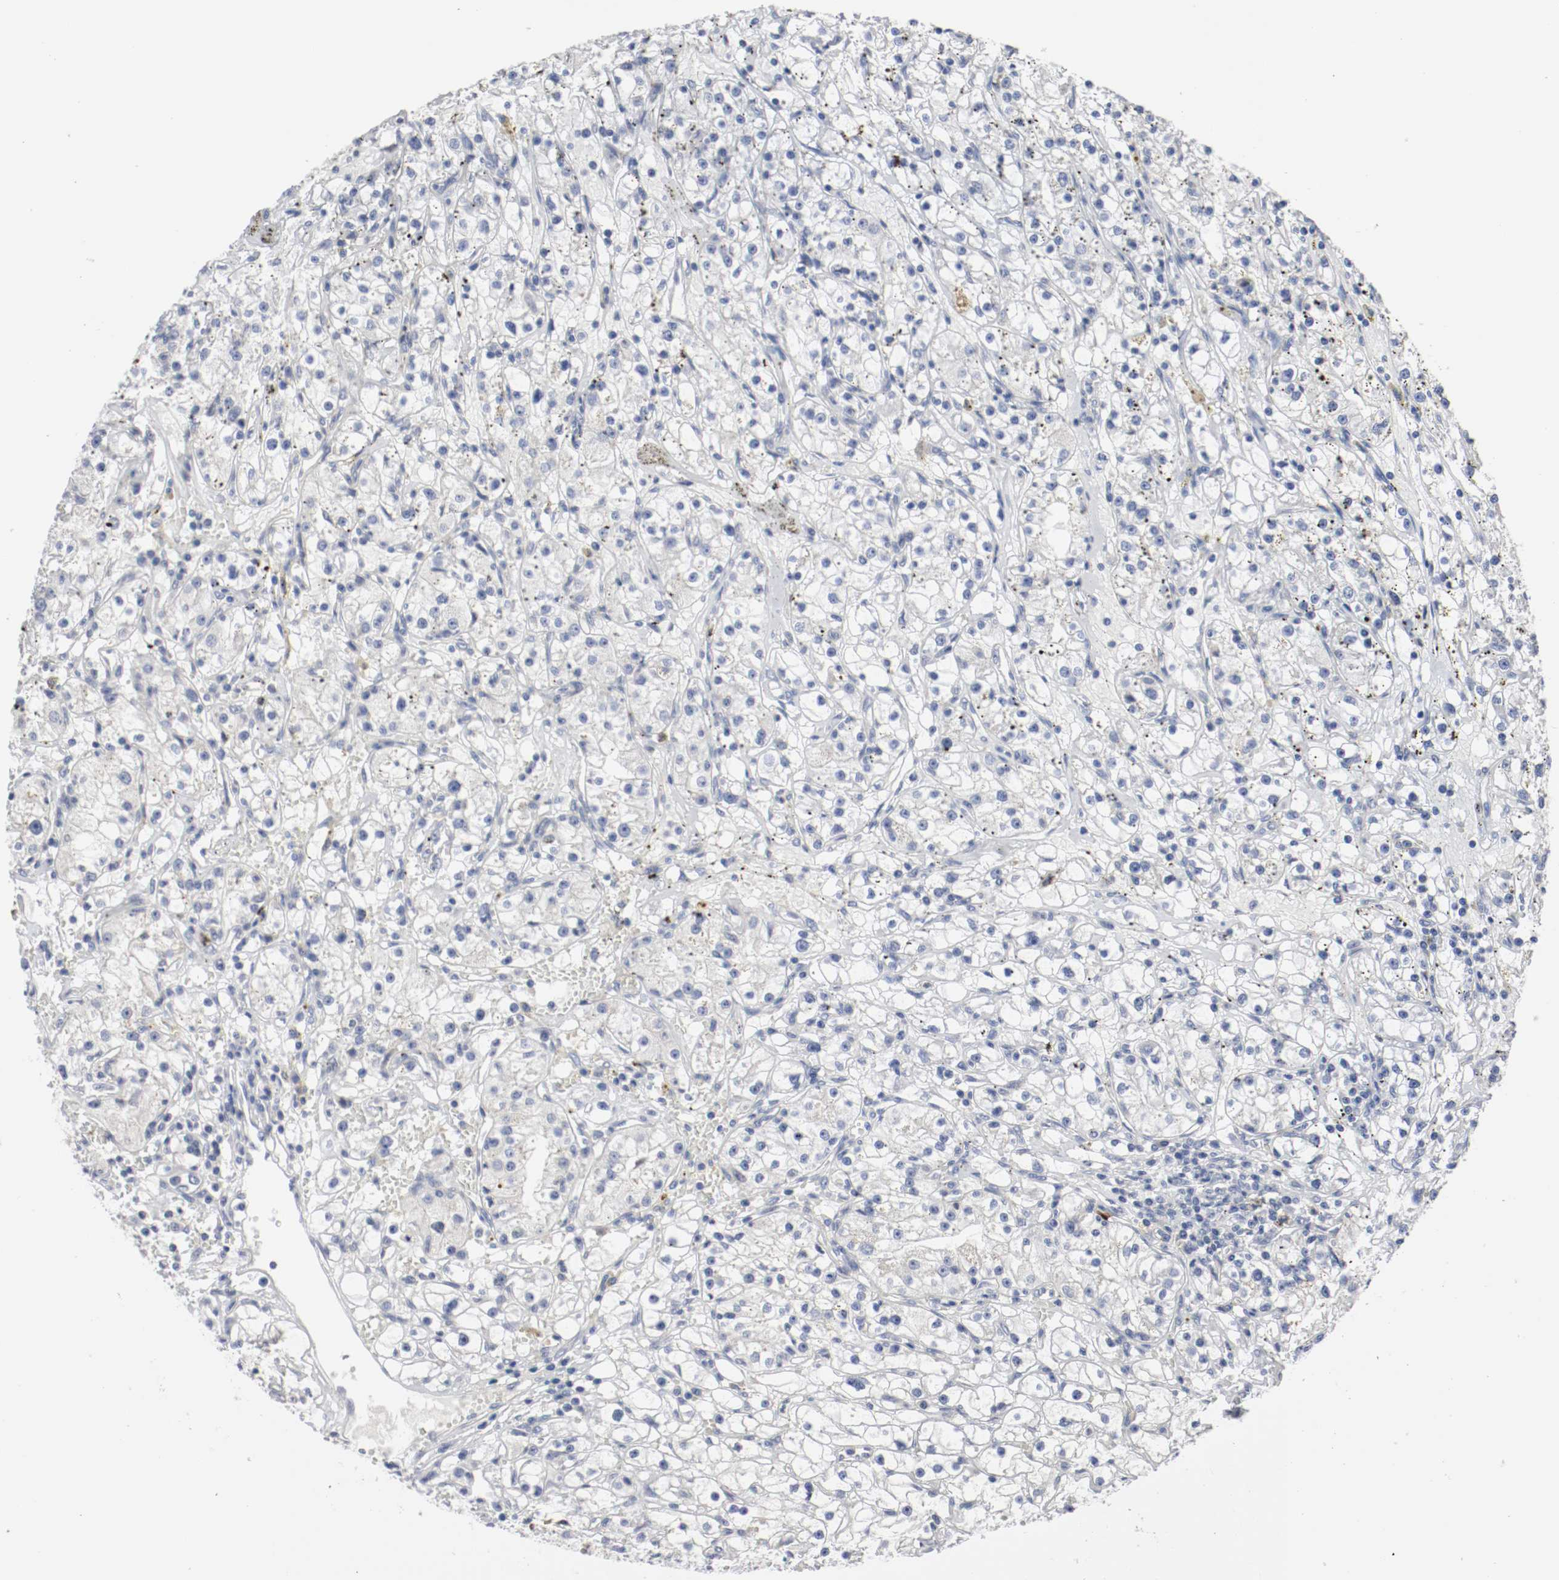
{"staining": {"intensity": "negative", "quantity": "none", "location": "none"}, "tissue": "renal cancer", "cell_type": "Tumor cells", "image_type": "cancer", "snomed": [{"axis": "morphology", "description": "Adenocarcinoma, NOS"}, {"axis": "topography", "description": "Kidney"}], "caption": "Immunohistochemistry of human adenocarcinoma (renal) shows no expression in tumor cells. (DAB immunohistochemistry, high magnification).", "gene": "CEBPE", "patient": {"sex": "male", "age": 56}}